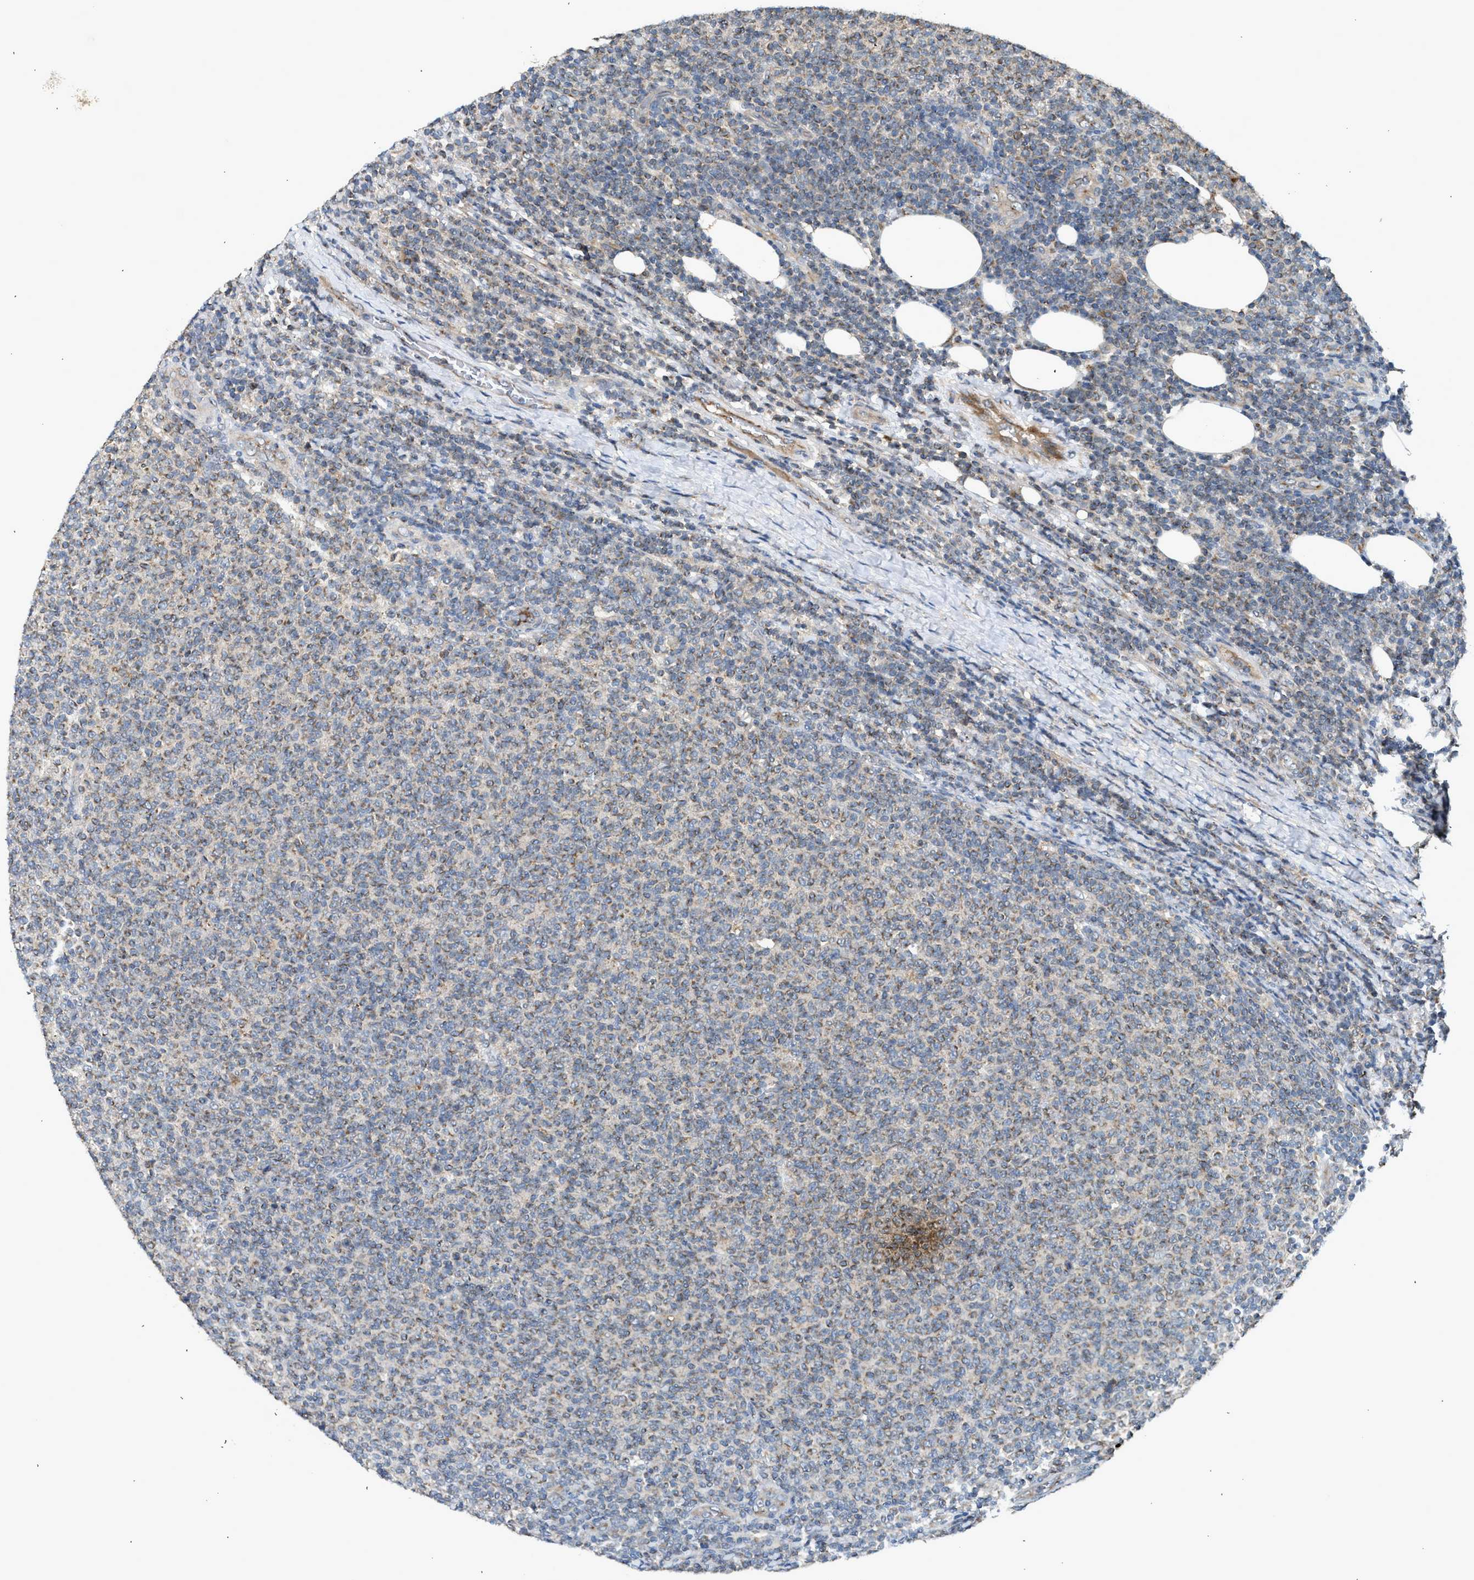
{"staining": {"intensity": "moderate", "quantity": ">75%", "location": "cytoplasmic/membranous"}, "tissue": "lymphoma", "cell_type": "Tumor cells", "image_type": "cancer", "snomed": [{"axis": "morphology", "description": "Malignant lymphoma, non-Hodgkin's type, Low grade"}, {"axis": "topography", "description": "Lymph node"}], "caption": "IHC image of low-grade malignant lymphoma, non-Hodgkin's type stained for a protein (brown), which reveals medium levels of moderate cytoplasmic/membranous staining in about >75% of tumor cells.", "gene": "STARD3", "patient": {"sex": "male", "age": 66}}